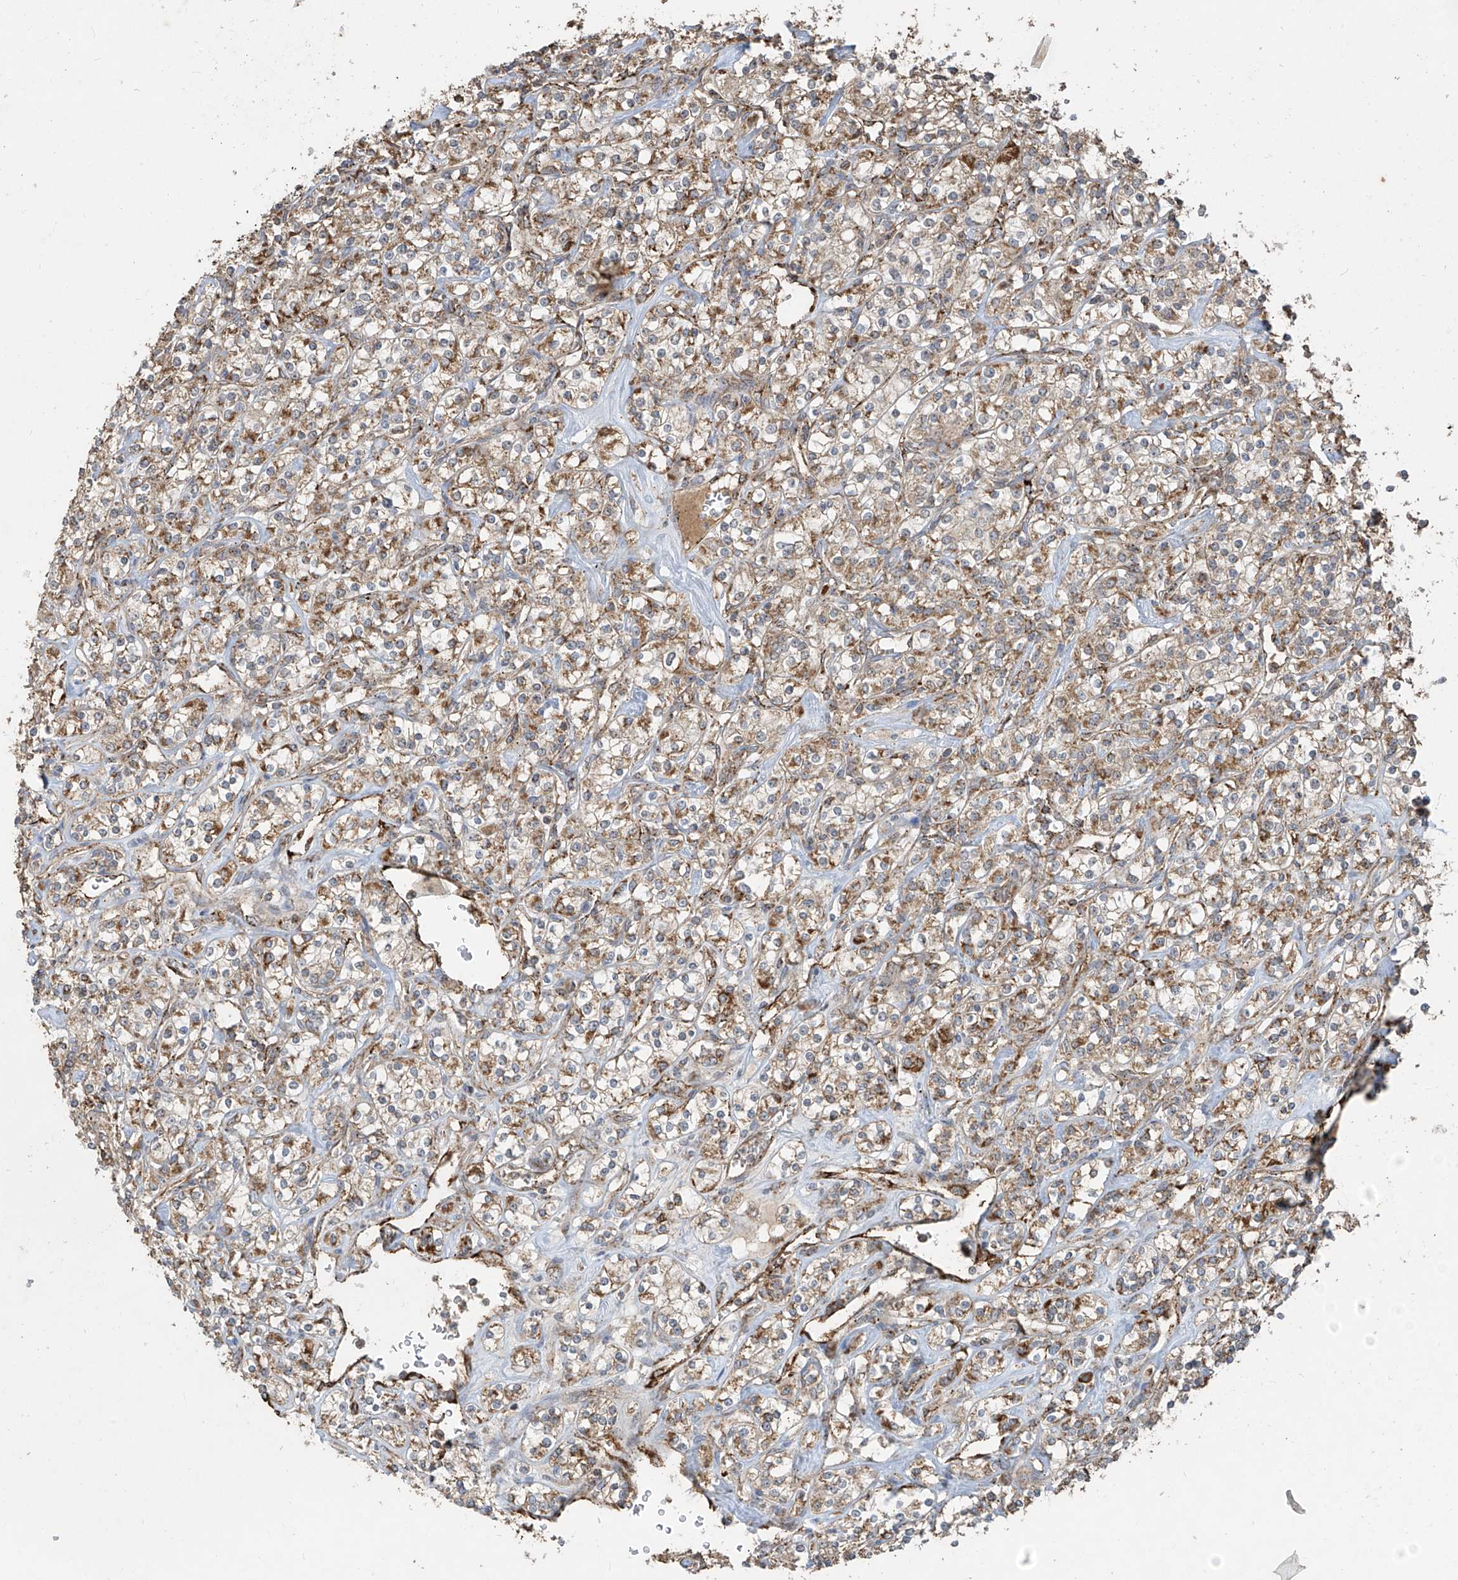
{"staining": {"intensity": "moderate", "quantity": ">75%", "location": "cytoplasmic/membranous"}, "tissue": "renal cancer", "cell_type": "Tumor cells", "image_type": "cancer", "snomed": [{"axis": "morphology", "description": "Adenocarcinoma, NOS"}, {"axis": "topography", "description": "Kidney"}], "caption": "Protein staining of renal adenocarcinoma tissue exhibits moderate cytoplasmic/membranous expression in about >75% of tumor cells.", "gene": "UQCC1", "patient": {"sex": "male", "age": 77}}